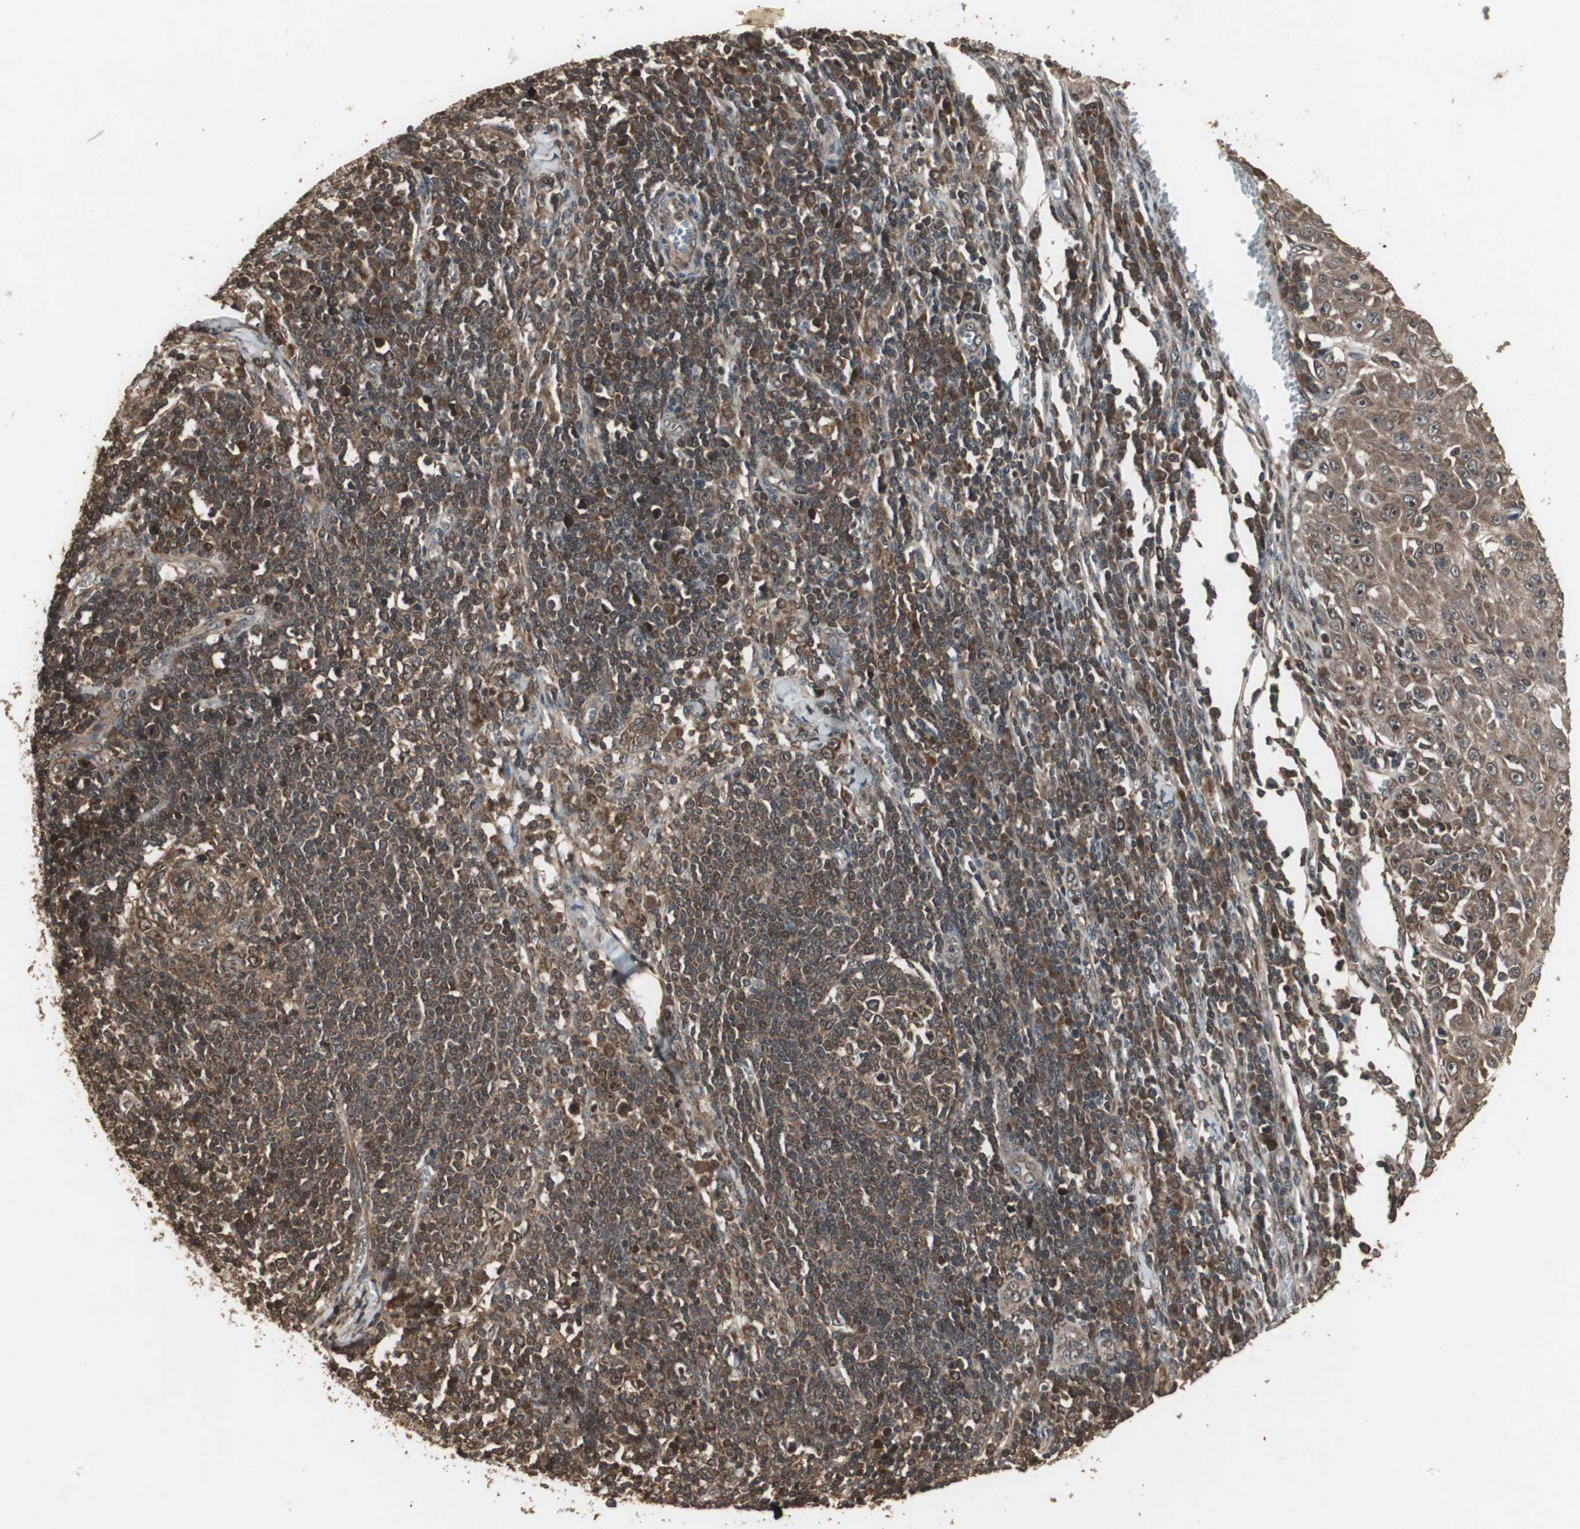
{"staining": {"intensity": "moderate", "quantity": ">75%", "location": "cytoplasmic/membranous"}, "tissue": "skin cancer", "cell_type": "Tumor cells", "image_type": "cancer", "snomed": [{"axis": "morphology", "description": "Squamous cell carcinoma, NOS"}, {"axis": "topography", "description": "Skin"}], "caption": "Protein analysis of skin cancer (squamous cell carcinoma) tissue reveals moderate cytoplasmic/membranous expression in about >75% of tumor cells.", "gene": "LAMTOR5", "patient": {"sex": "male", "age": 75}}